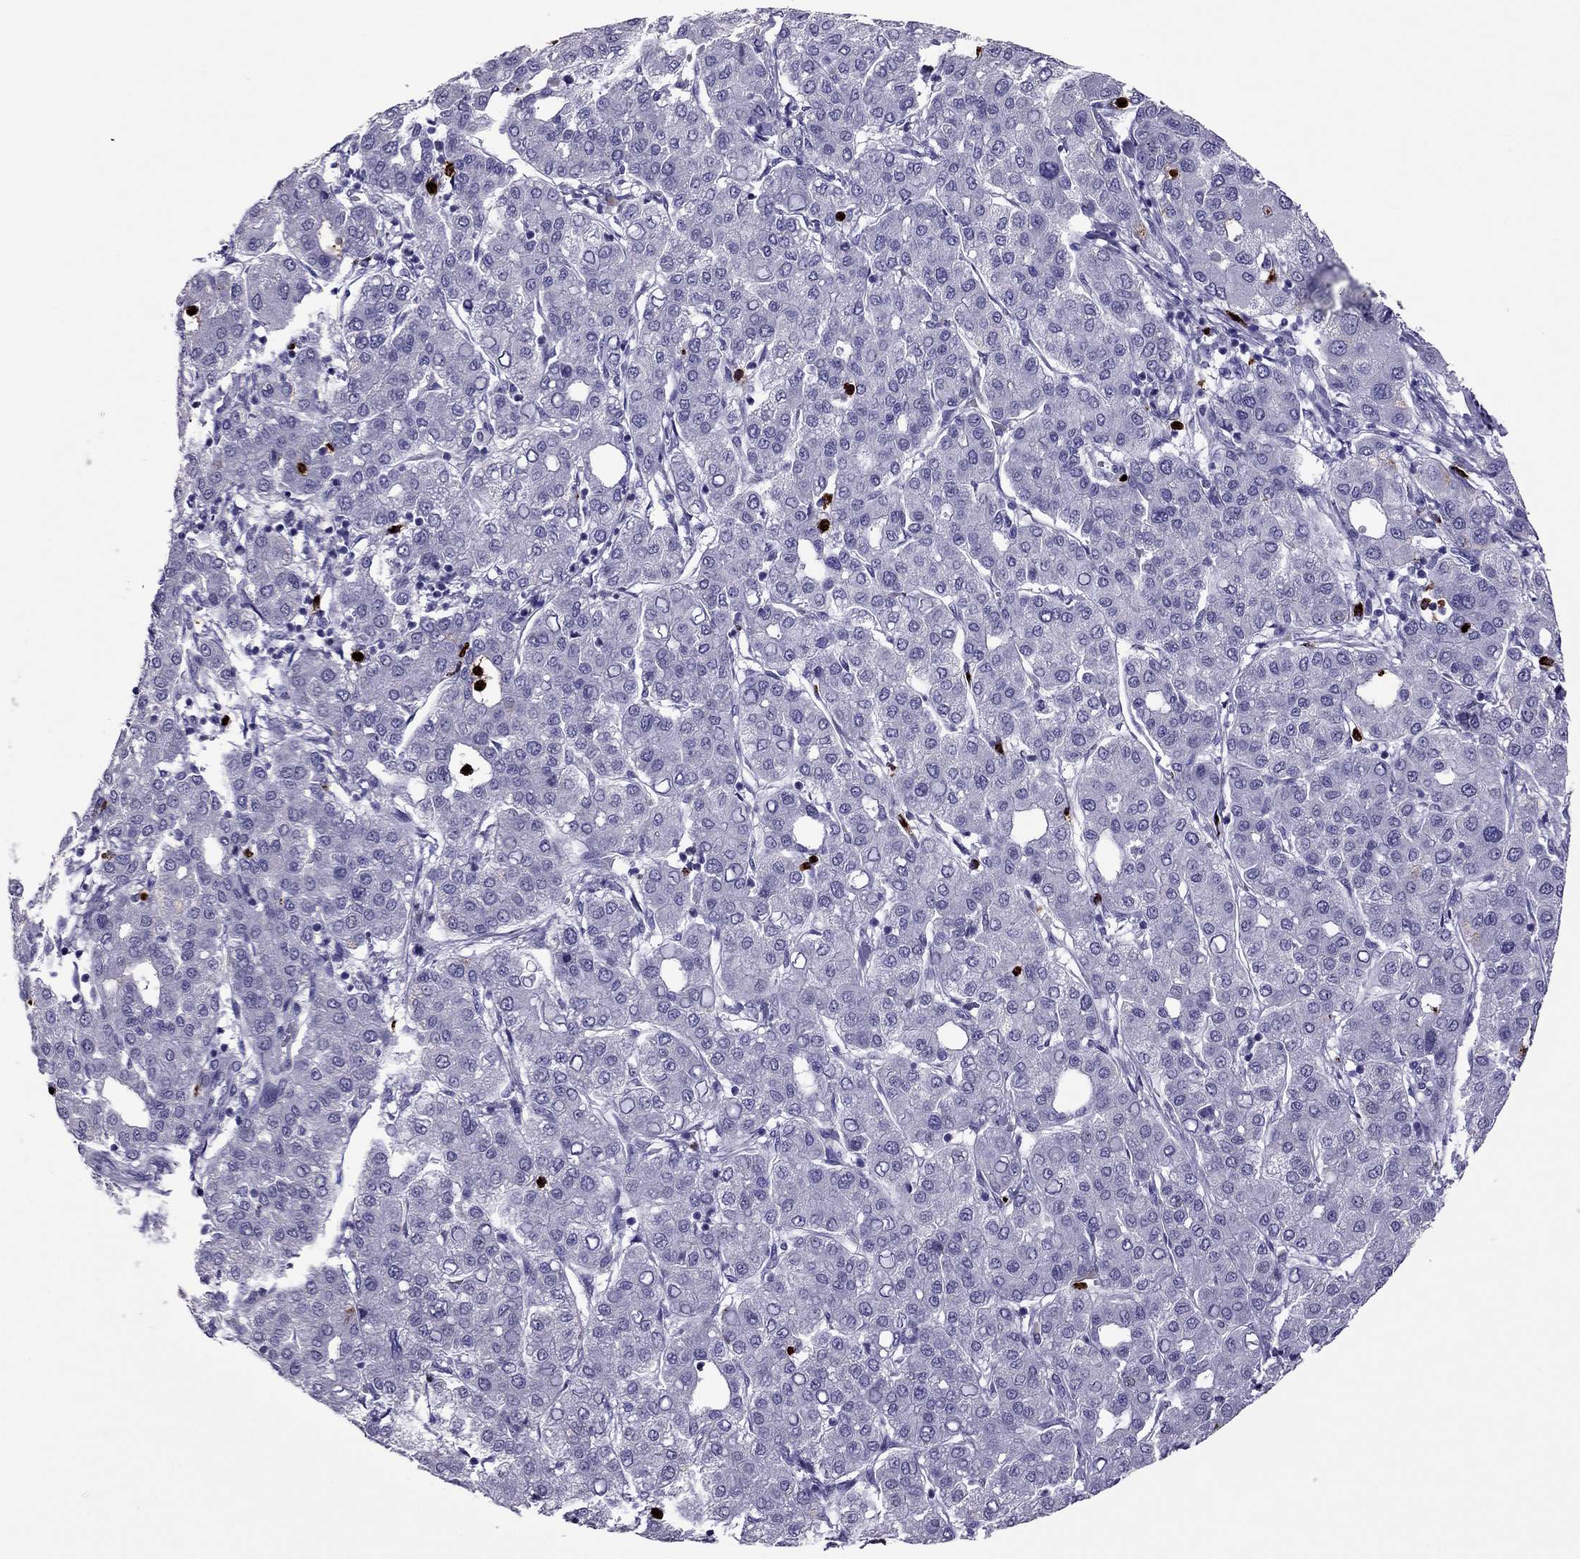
{"staining": {"intensity": "negative", "quantity": "none", "location": "none"}, "tissue": "liver cancer", "cell_type": "Tumor cells", "image_type": "cancer", "snomed": [{"axis": "morphology", "description": "Carcinoma, Hepatocellular, NOS"}, {"axis": "topography", "description": "Liver"}], "caption": "Human liver cancer (hepatocellular carcinoma) stained for a protein using IHC reveals no expression in tumor cells.", "gene": "CCL27", "patient": {"sex": "male", "age": 65}}